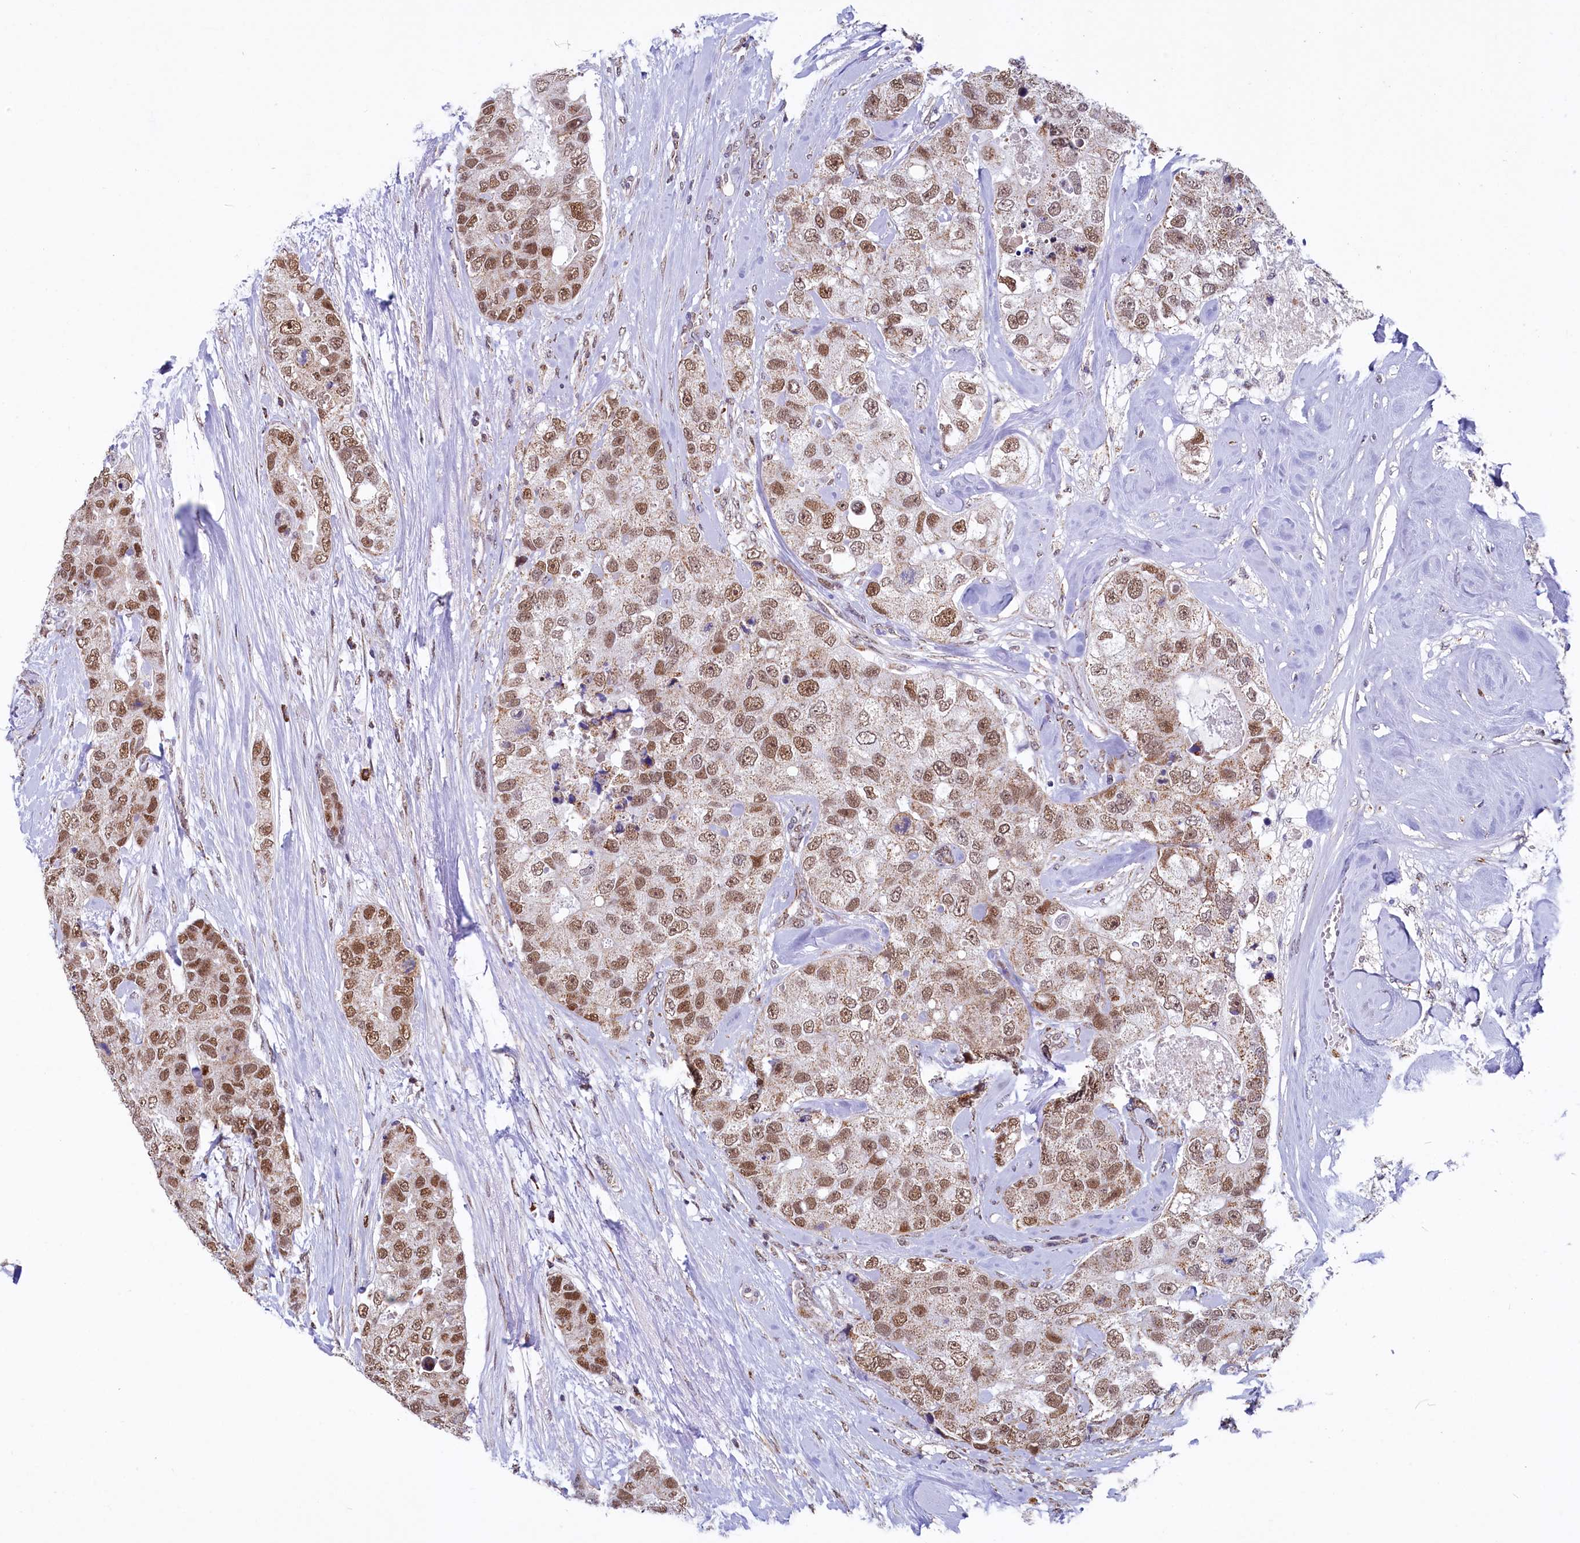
{"staining": {"intensity": "moderate", "quantity": ">75%", "location": "cytoplasmic/membranous,nuclear"}, "tissue": "breast cancer", "cell_type": "Tumor cells", "image_type": "cancer", "snomed": [{"axis": "morphology", "description": "Duct carcinoma"}, {"axis": "topography", "description": "Breast"}], "caption": "A brown stain shows moderate cytoplasmic/membranous and nuclear positivity of a protein in human breast cancer tumor cells. (IHC, brightfield microscopy, high magnification).", "gene": "MORN3", "patient": {"sex": "female", "age": 62}}